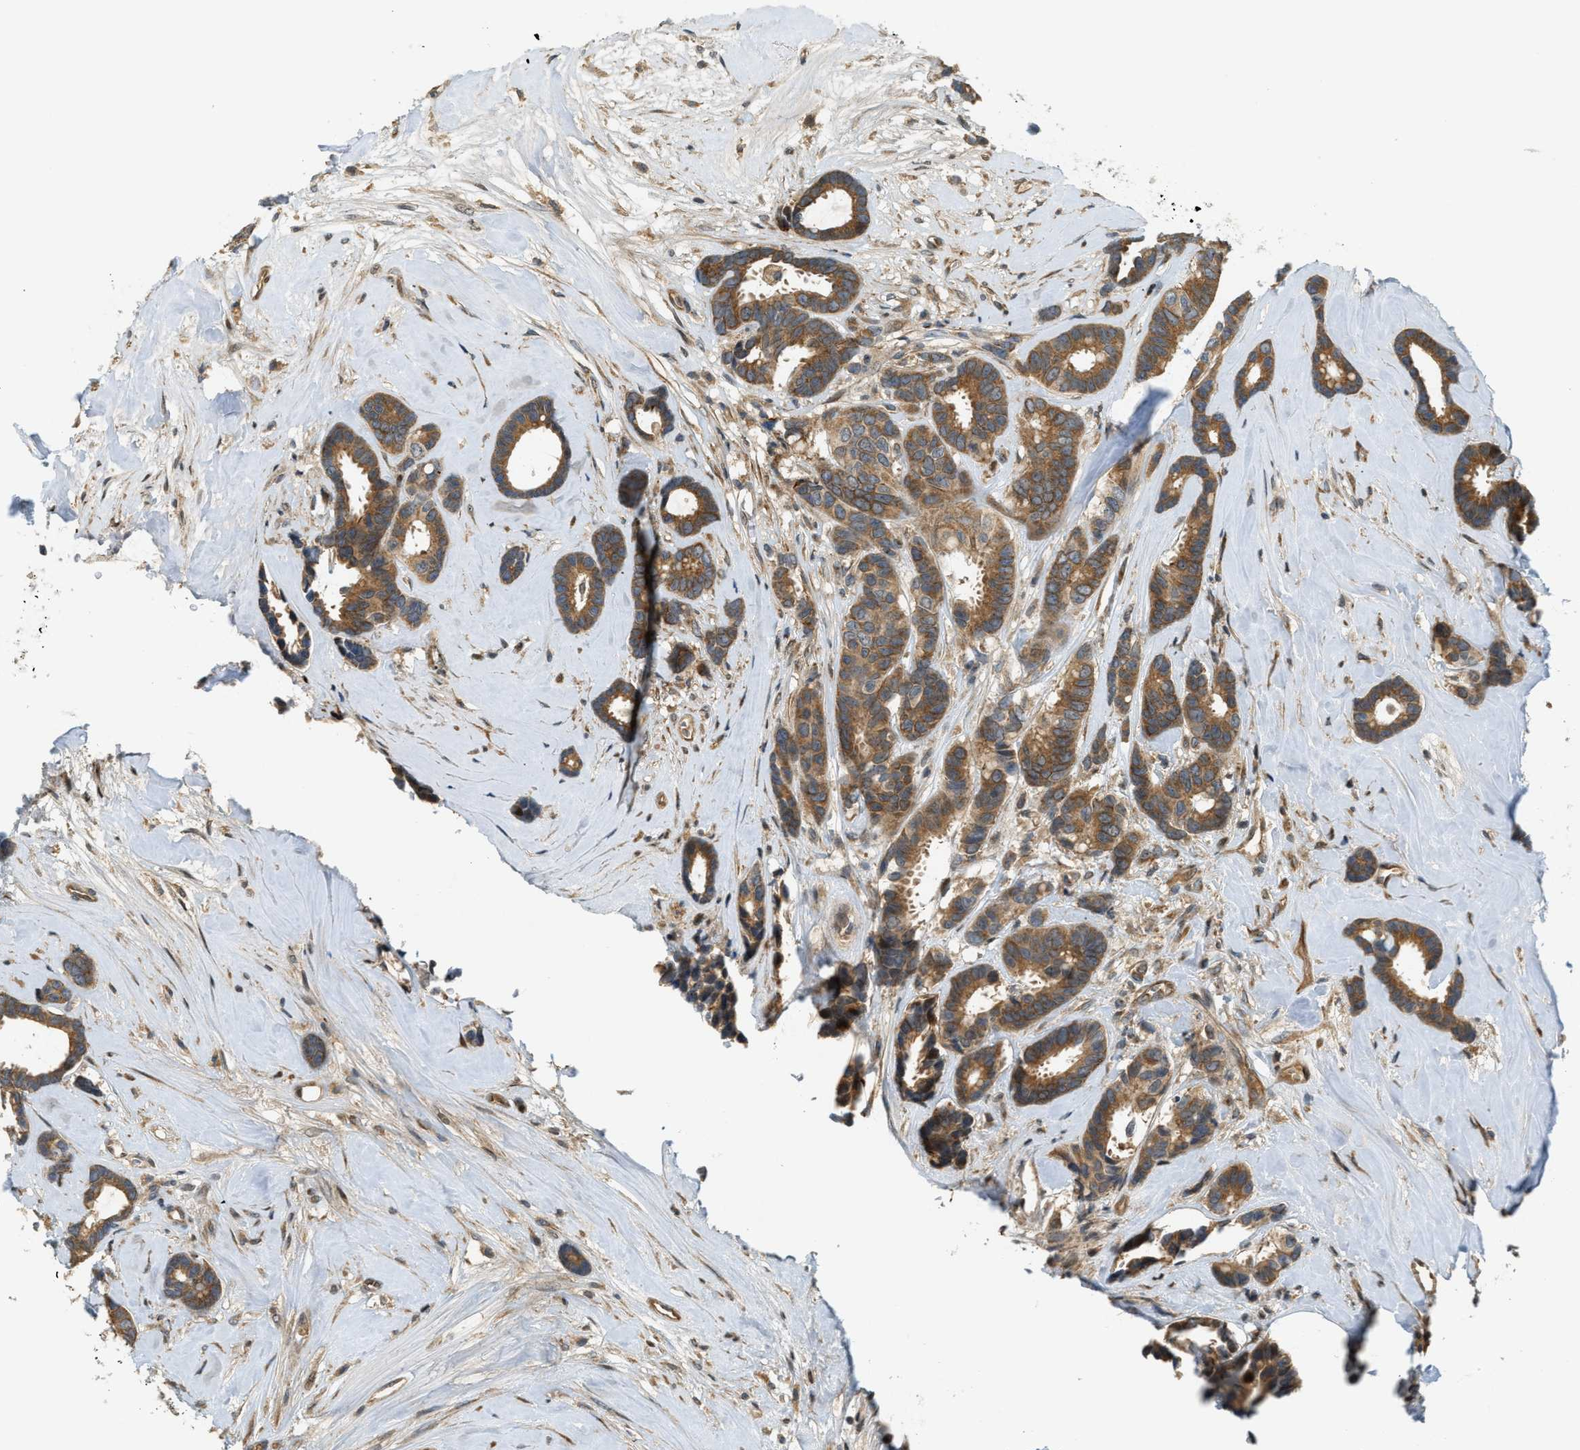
{"staining": {"intensity": "moderate", "quantity": ">75%", "location": "cytoplasmic/membranous"}, "tissue": "breast cancer", "cell_type": "Tumor cells", "image_type": "cancer", "snomed": [{"axis": "morphology", "description": "Duct carcinoma"}, {"axis": "topography", "description": "Breast"}], "caption": "Protein expression analysis of infiltrating ductal carcinoma (breast) exhibits moderate cytoplasmic/membranous positivity in approximately >75% of tumor cells. The staining was performed using DAB, with brown indicating positive protein expression. Nuclei are stained blue with hematoxylin.", "gene": "TRAPPC14", "patient": {"sex": "female", "age": 87}}